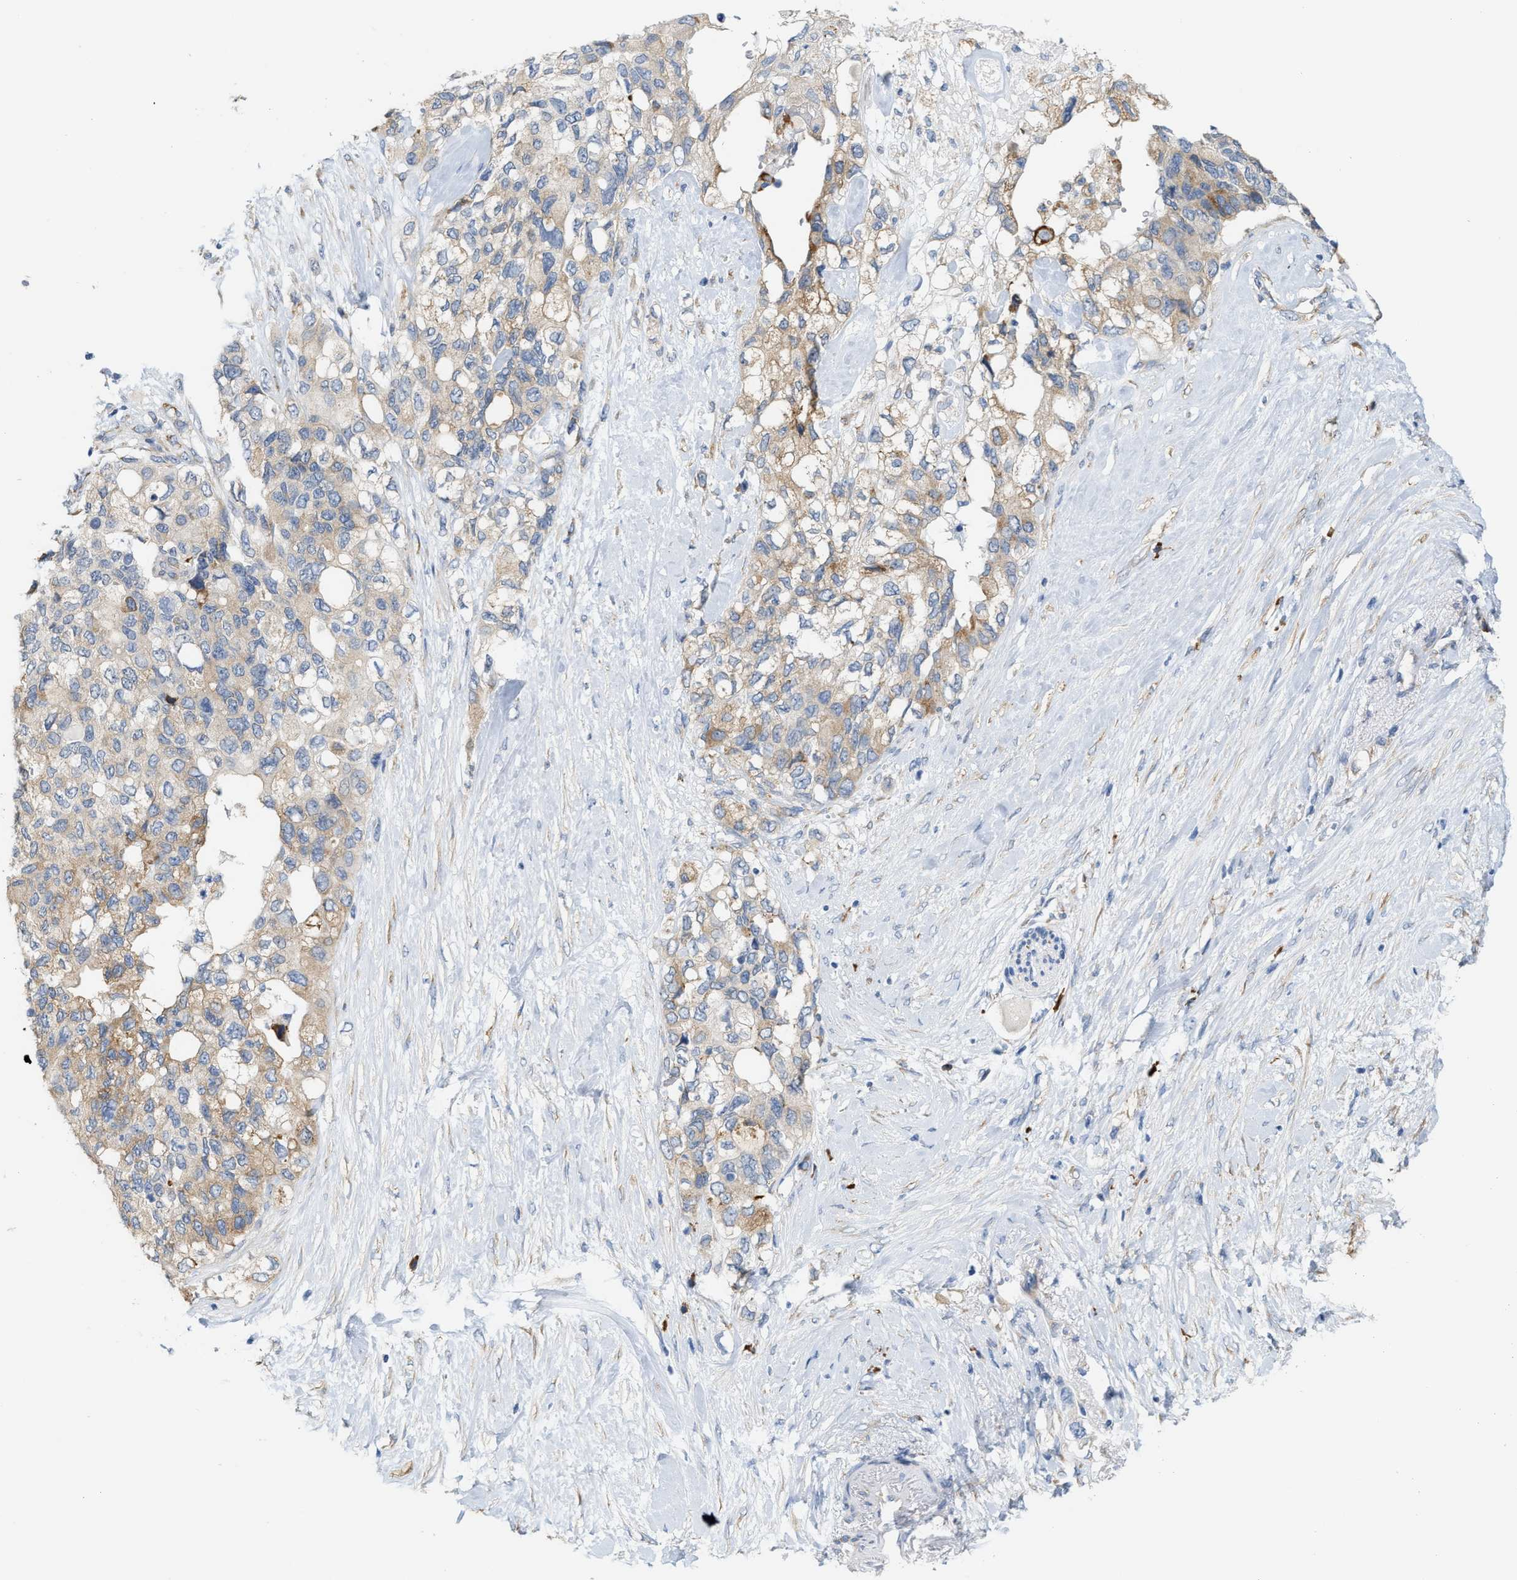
{"staining": {"intensity": "weak", "quantity": ">75%", "location": "cytoplasmic/membranous"}, "tissue": "pancreatic cancer", "cell_type": "Tumor cells", "image_type": "cancer", "snomed": [{"axis": "morphology", "description": "Adenocarcinoma, NOS"}, {"axis": "topography", "description": "Pancreas"}], "caption": "Protein staining demonstrates weak cytoplasmic/membranous expression in about >75% of tumor cells in pancreatic cancer.", "gene": "RYR2", "patient": {"sex": "female", "age": 56}}